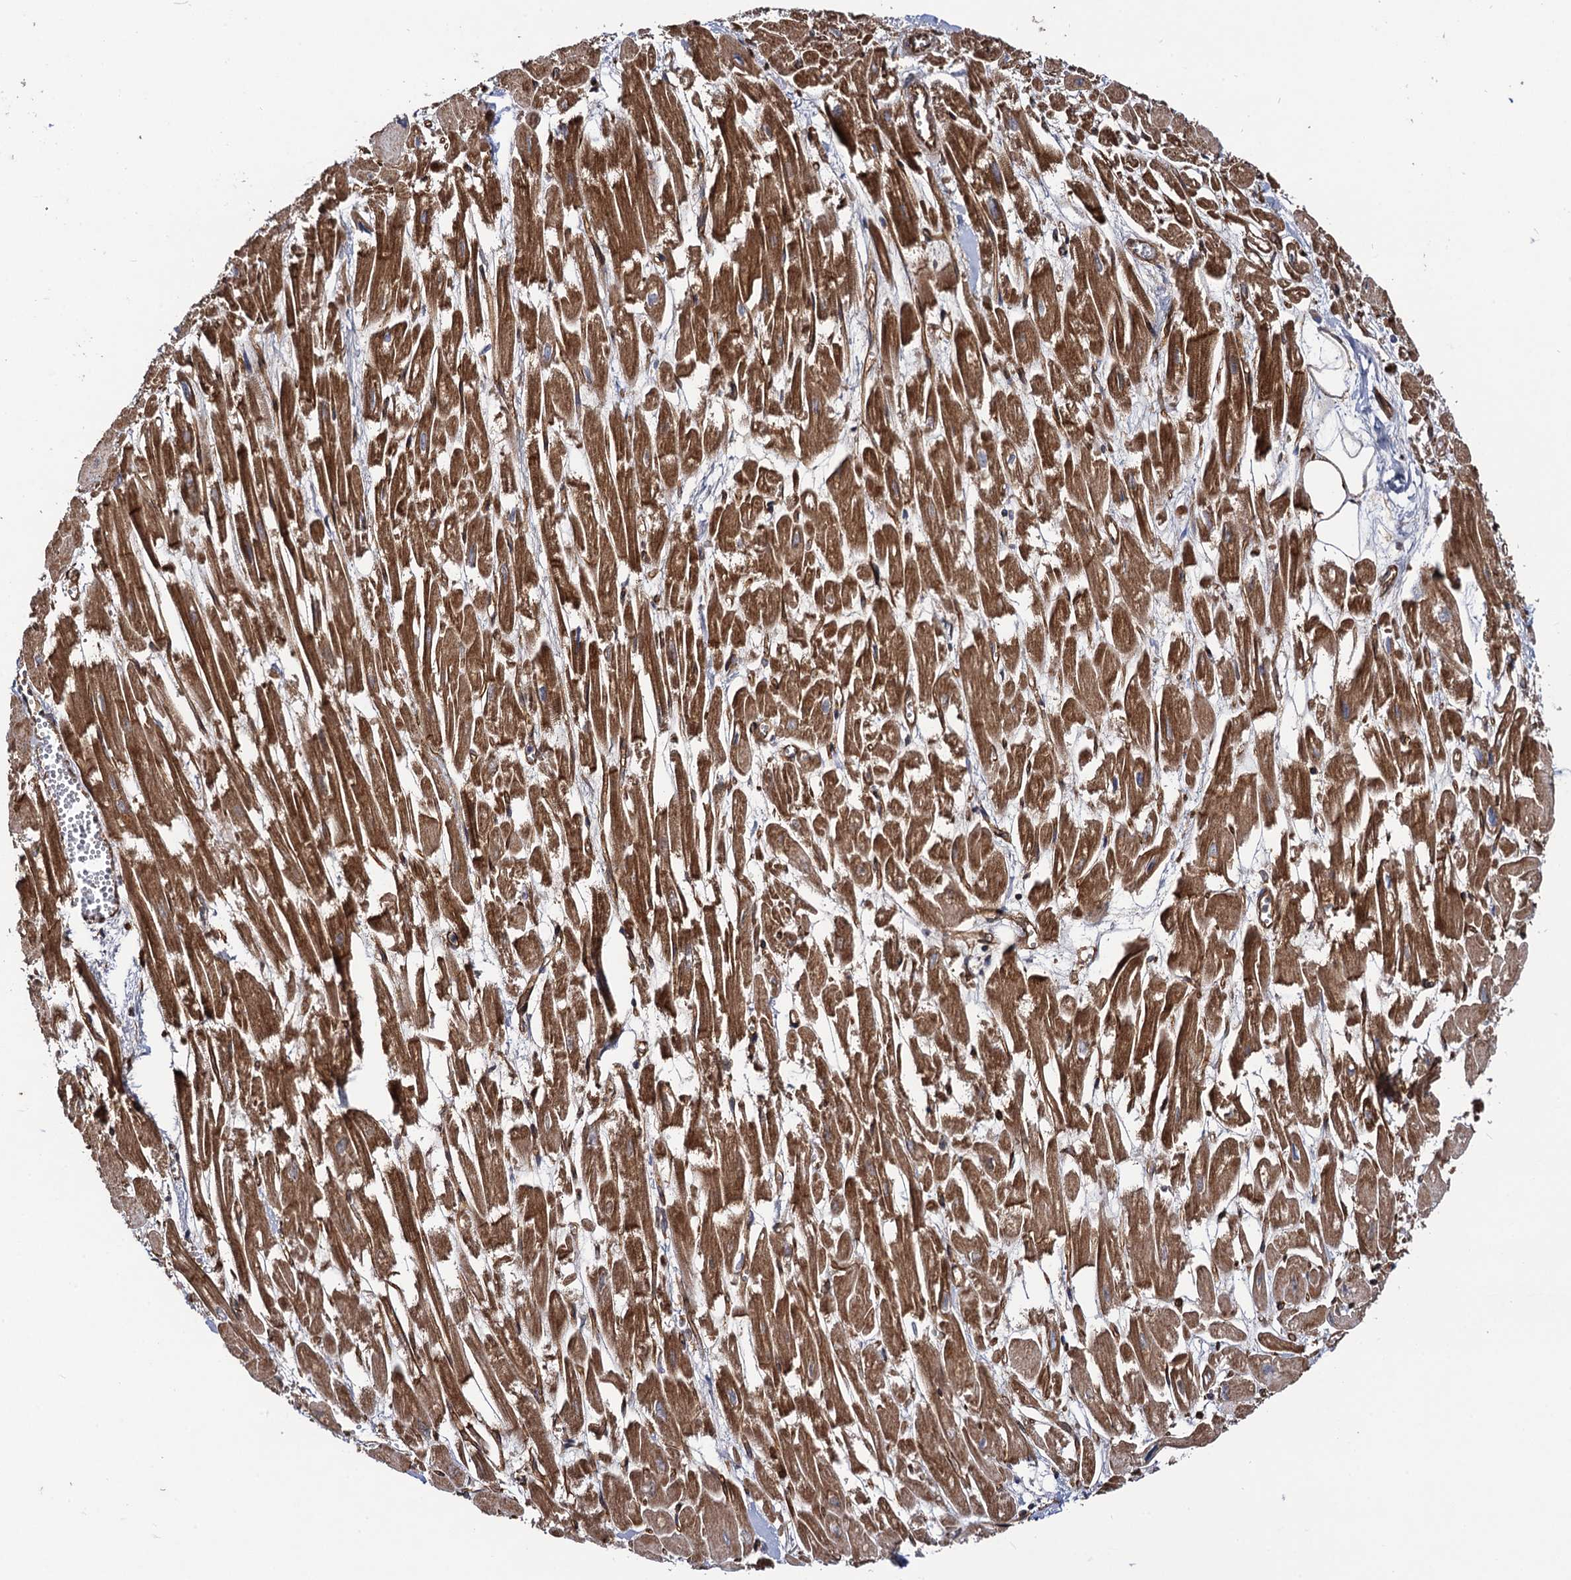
{"staining": {"intensity": "moderate", "quantity": ">75%", "location": "cytoplasmic/membranous"}, "tissue": "heart muscle", "cell_type": "Cardiomyocytes", "image_type": "normal", "snomed": [{"axis": "morphology", "description": "Normal tissue, NOS"}, {"axis": "topography", "description": "Heart"}], "caption": "Immunohistochemical staining of unremarkable human heart muscle shows moderate cytoplasmic/membranous protein expression in about >75% of cardiomyocytes.", "gene": "CIP2A", "patient": {"sex": "male", "age": 54}}